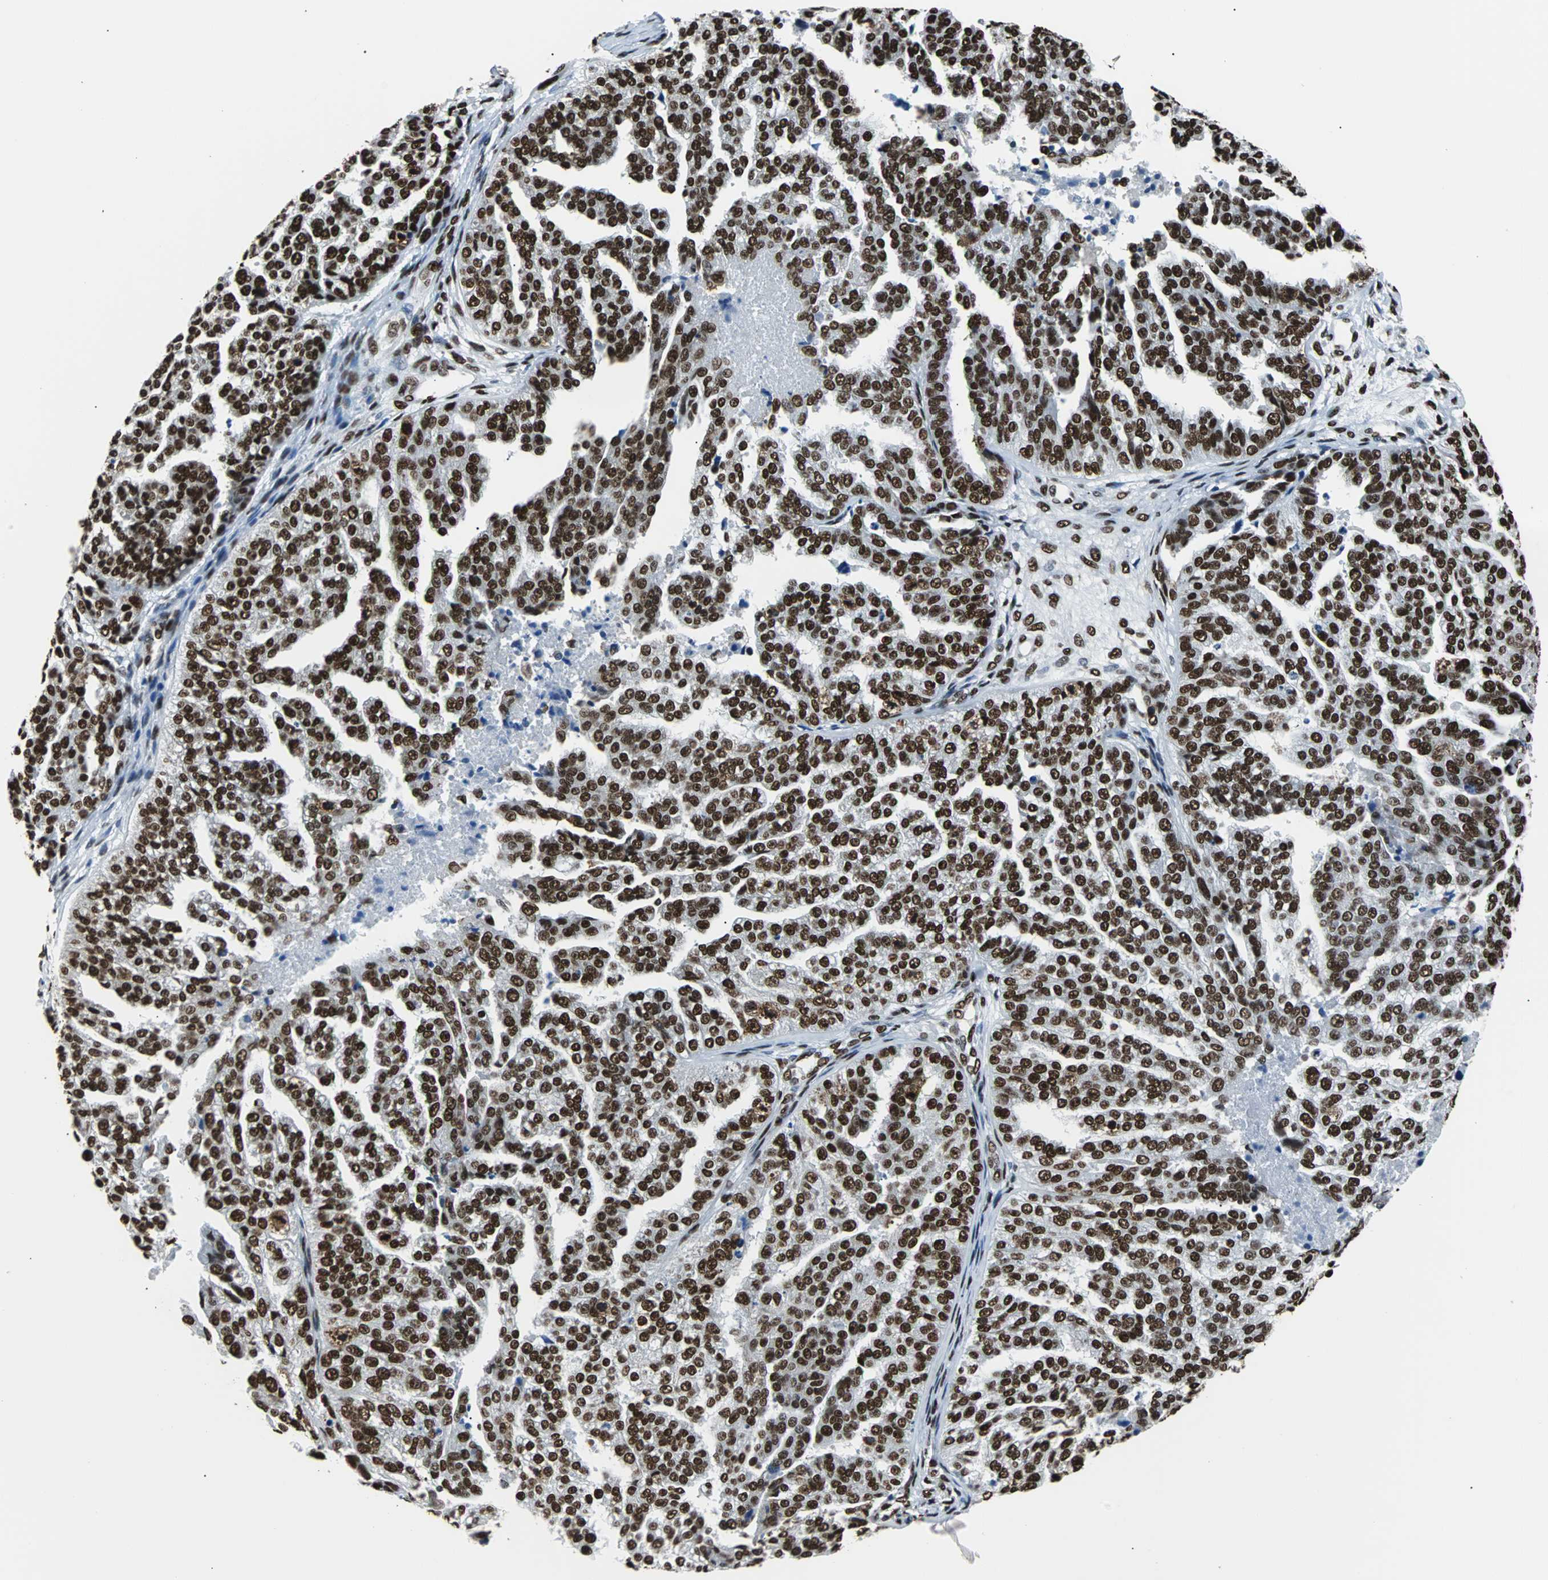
{"staining": {"intensity": "strong", "quantity": ">75%", "location": "nuclear"}, "tissue": "ovarian cancer", "cell_type": "Tumor cells", "image_type": "cancer", "snomed": [{"axis": "morphology", "description": "Cystadenocarcinoma, serous, NOS"}, {"axis": "topography", "description": "Ovary"}], "caption": "This is a photomicrograph of IHC staining of ovarian serous cystadenocarcinoma, which shows strong expression in the nuclear of tumor cells.", "gene": "FUBP1", "patient": {"sex": "female", "age": 58}}